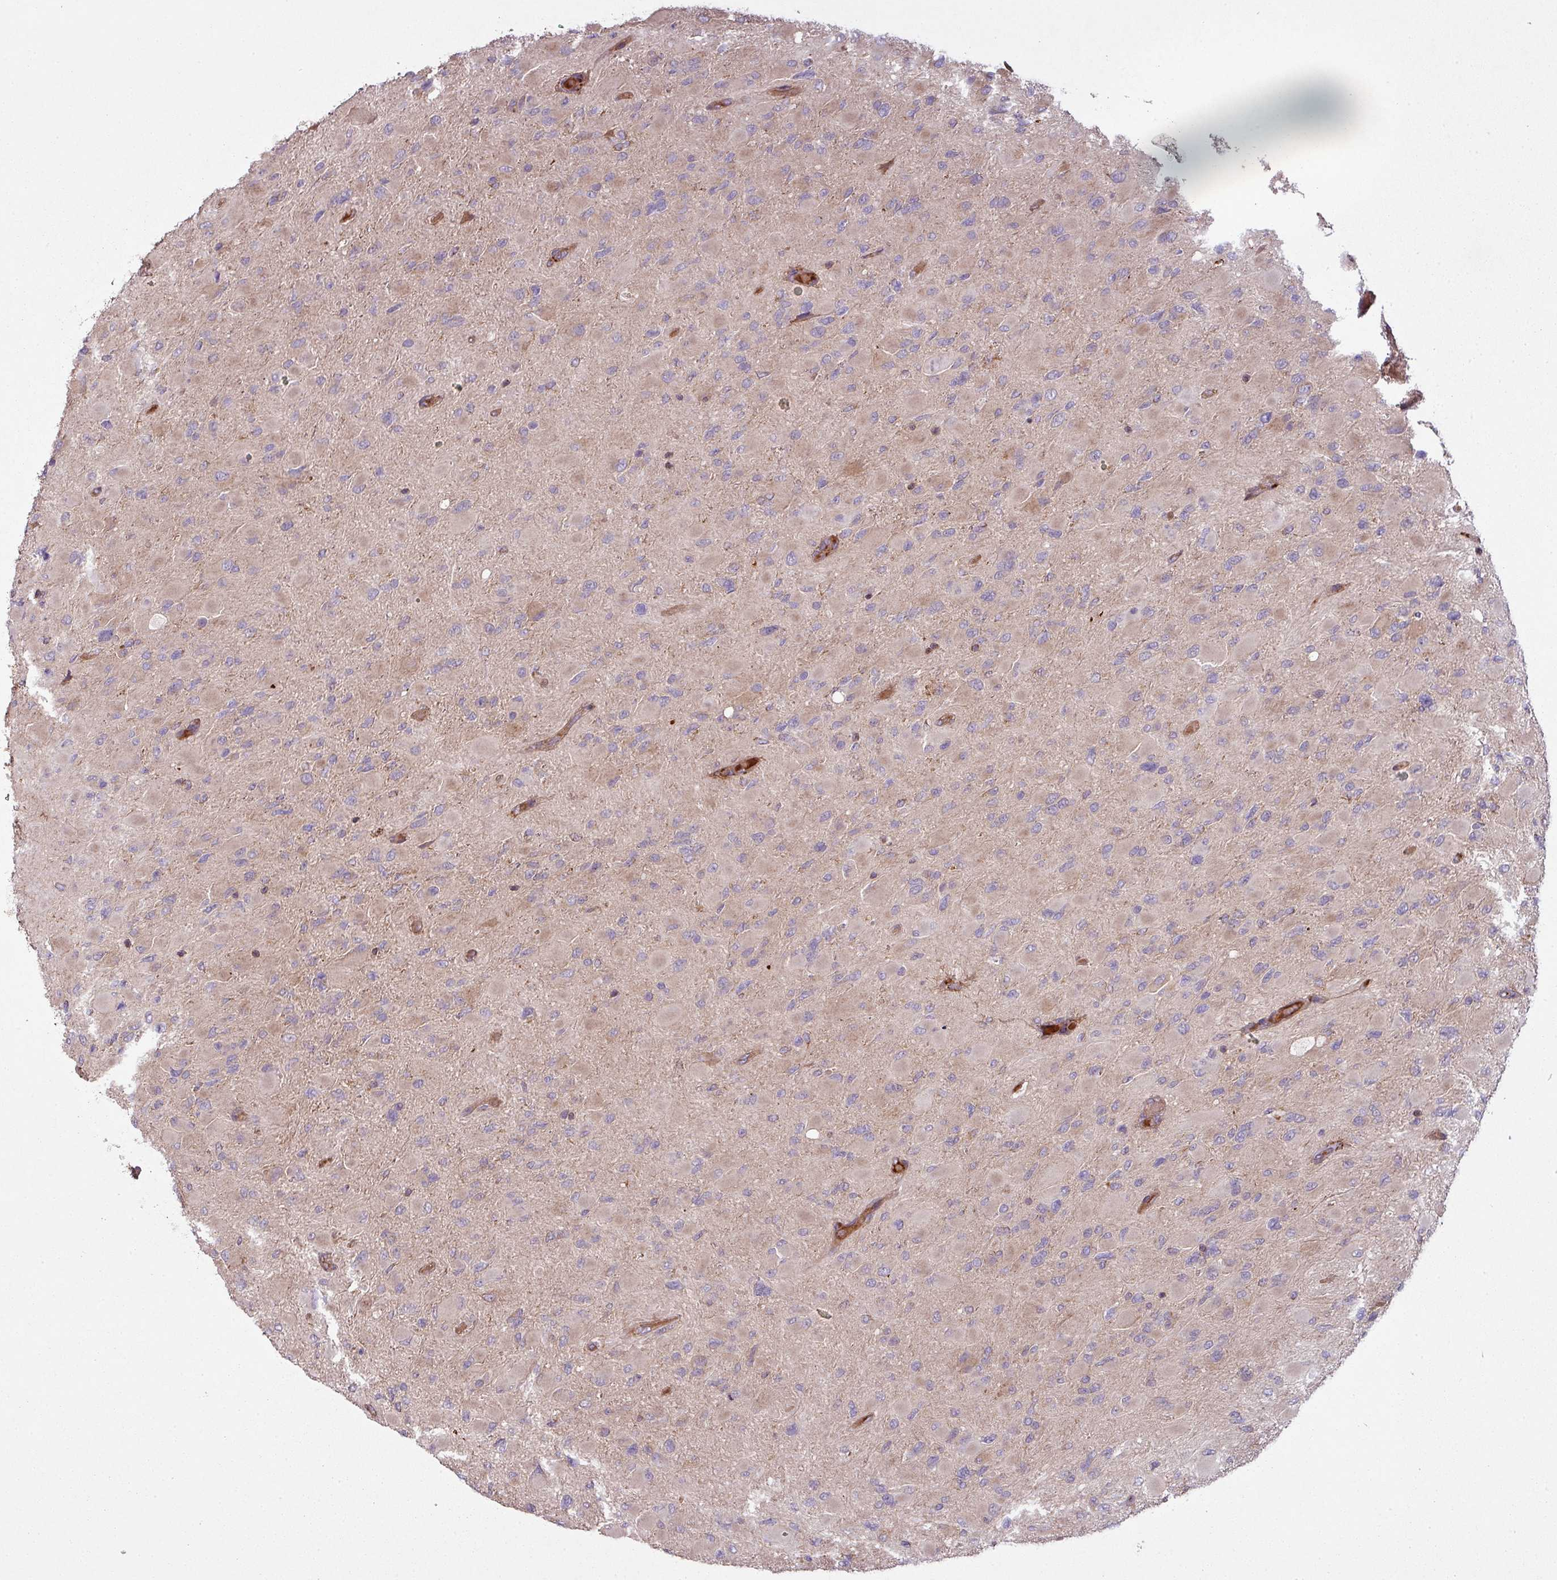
{"staining": {"intensity": "moderate", "quantity": "<25%", "location": "cytoplasmic/membranous"}, "tissue": "glioma", "cell_type": "Tumor cells", "image_type": "cancer", "snomed": [{"axis": "morphology", "description": "Glioma, malignant, High grade"}, {"axis": "topography", "description": "Cerebral cortex"}], "caption": "Approximately <25% of tumor cells in glioma reveal moderate cytoplasmic/membranous protein staining as visualized by brown immunohistochemical staining.", "gene": "SNRNP25", "patient": {"sex": "female", "age": 36}}